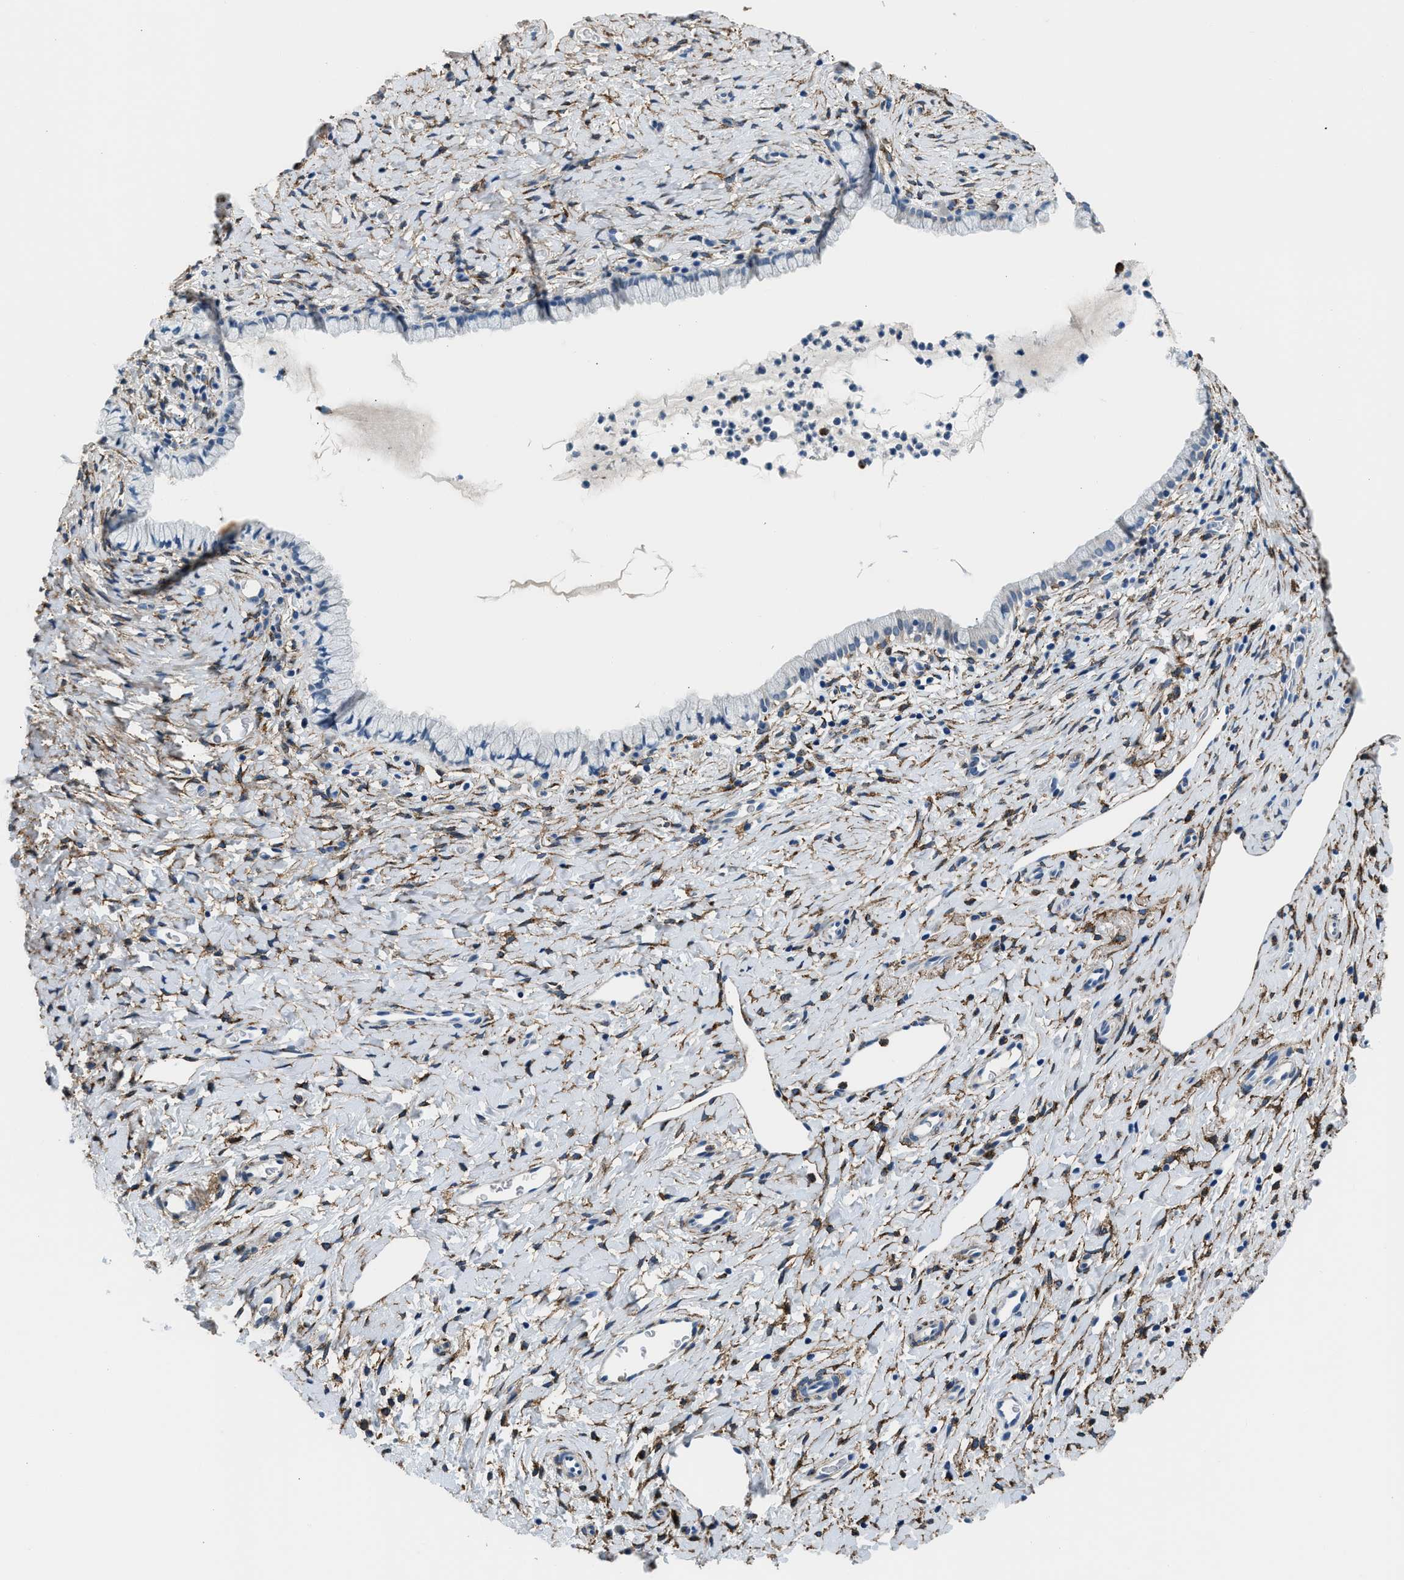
{"staining": {"intensity": "negative", "quantity": "none", "location": "none"}, "tissue": "cervix", "cell_type": "Glandular cells", "image_type": "normal", "snomed": [{"axis": "morphology", "description": "Normal tissue, NOS"}, {"axis": "topography", "description": "Cervix"}], "caption": "Cervix stained for a protein using IHC displays no expression glandular cells.", "gene": "LRP1", "patient": {"sex": "female", "age": 72}}